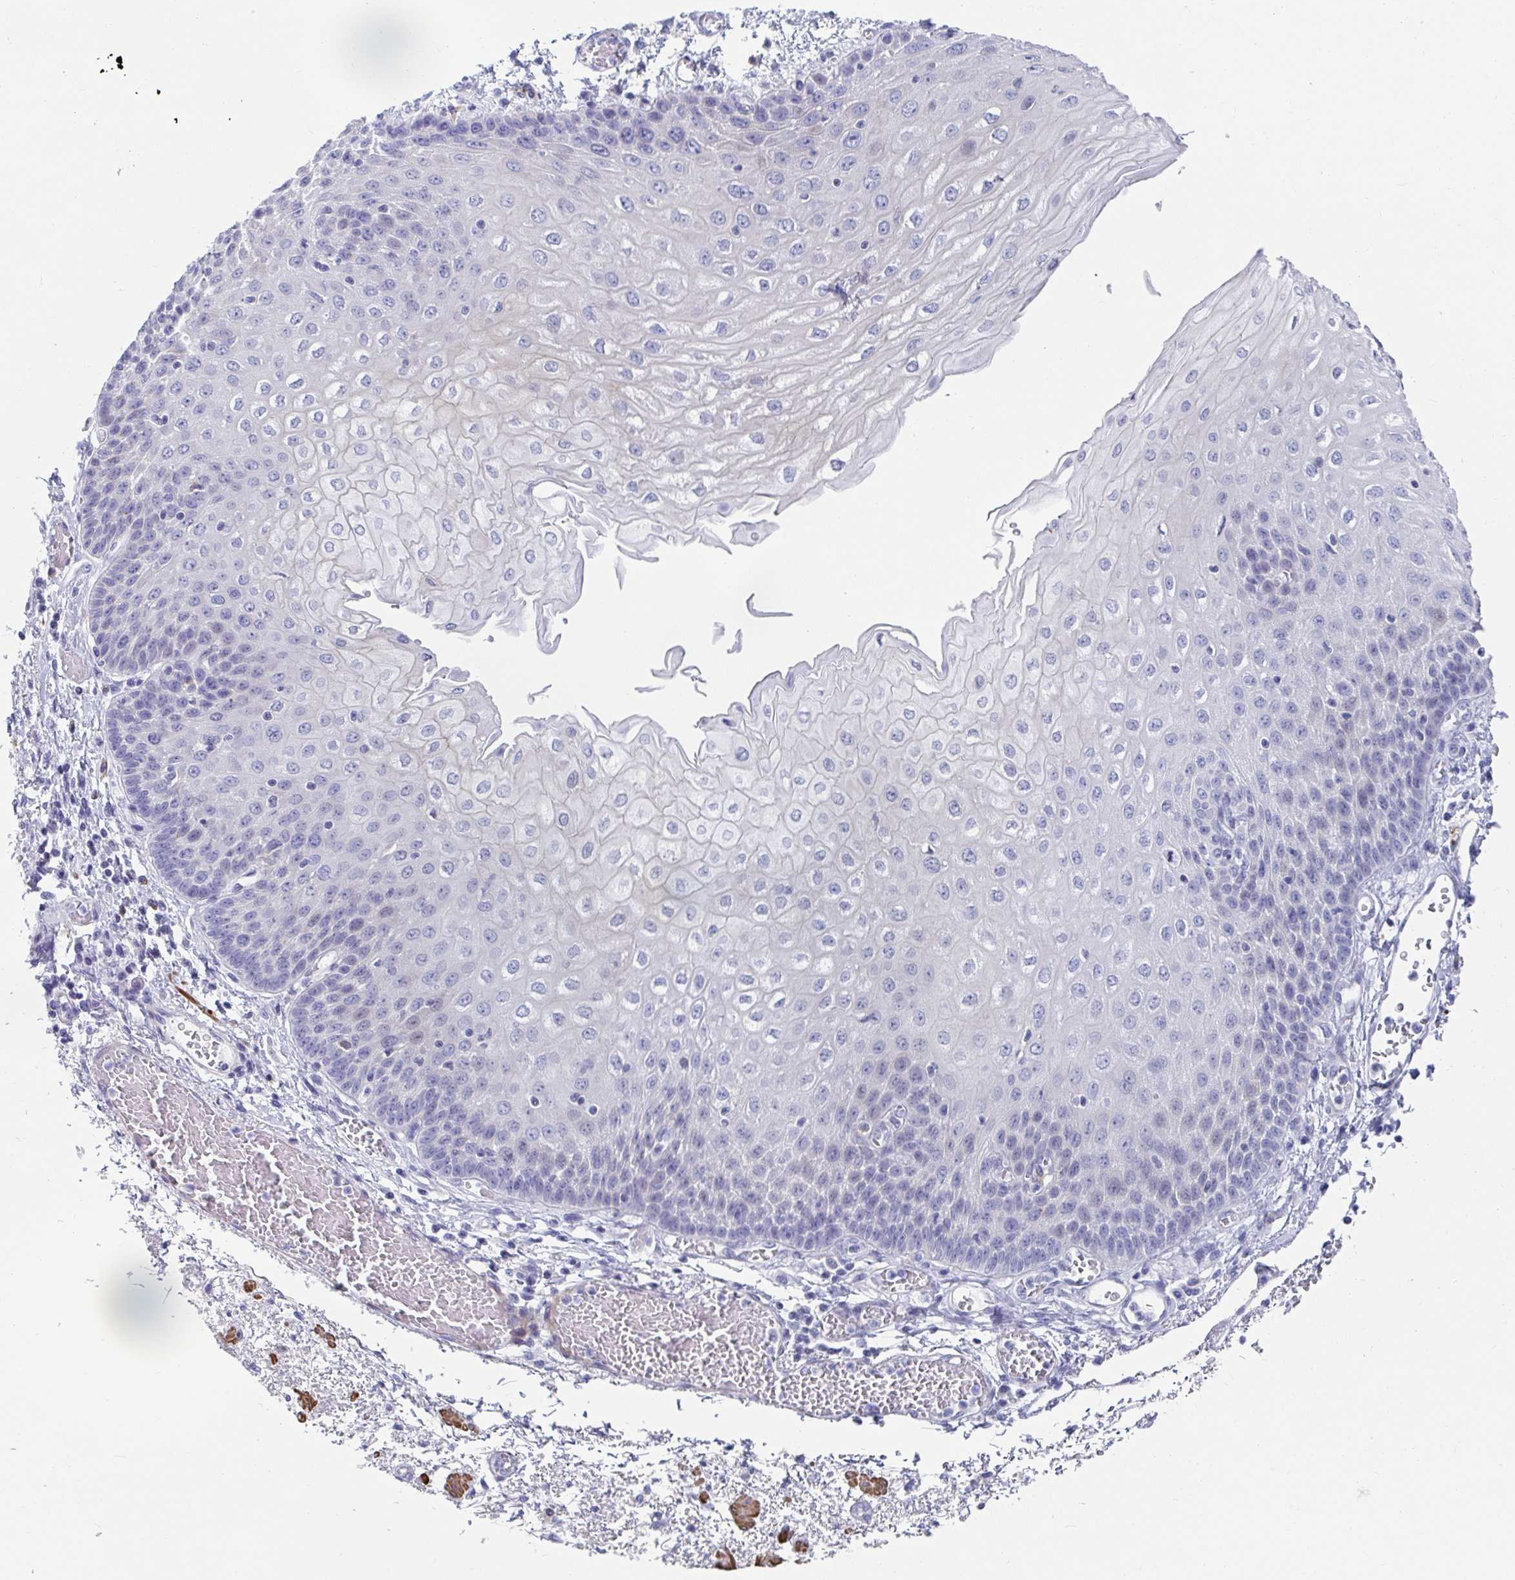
{"staining": {"intensity": "negative", "quantity": "none", "location": "none"}, "tissue": "esophagus", "cell_type": "Squamous epithelial cells", "image_type": "normal", "snomed": [{"axis": "morphology", "description": "Normal tissue, NOS"}, {"axis": "morphology", "description": "Adenocarcinoma, NOS"}, {"axis": "topography", "description": "Esophagus"}], "caption": "Immunohistochemistry micrograph of benign esophagus: esophagus stained with DAB reveals no significant protein staining in squamous epithelial cells. (DAB (3,3'-diaminobenzidine) immunohistochemistry (IHC) visualized using brightfield microscopy, high magnification).", "gene": "ZFP82", "patient": {"sex": "male", "age": 81}}